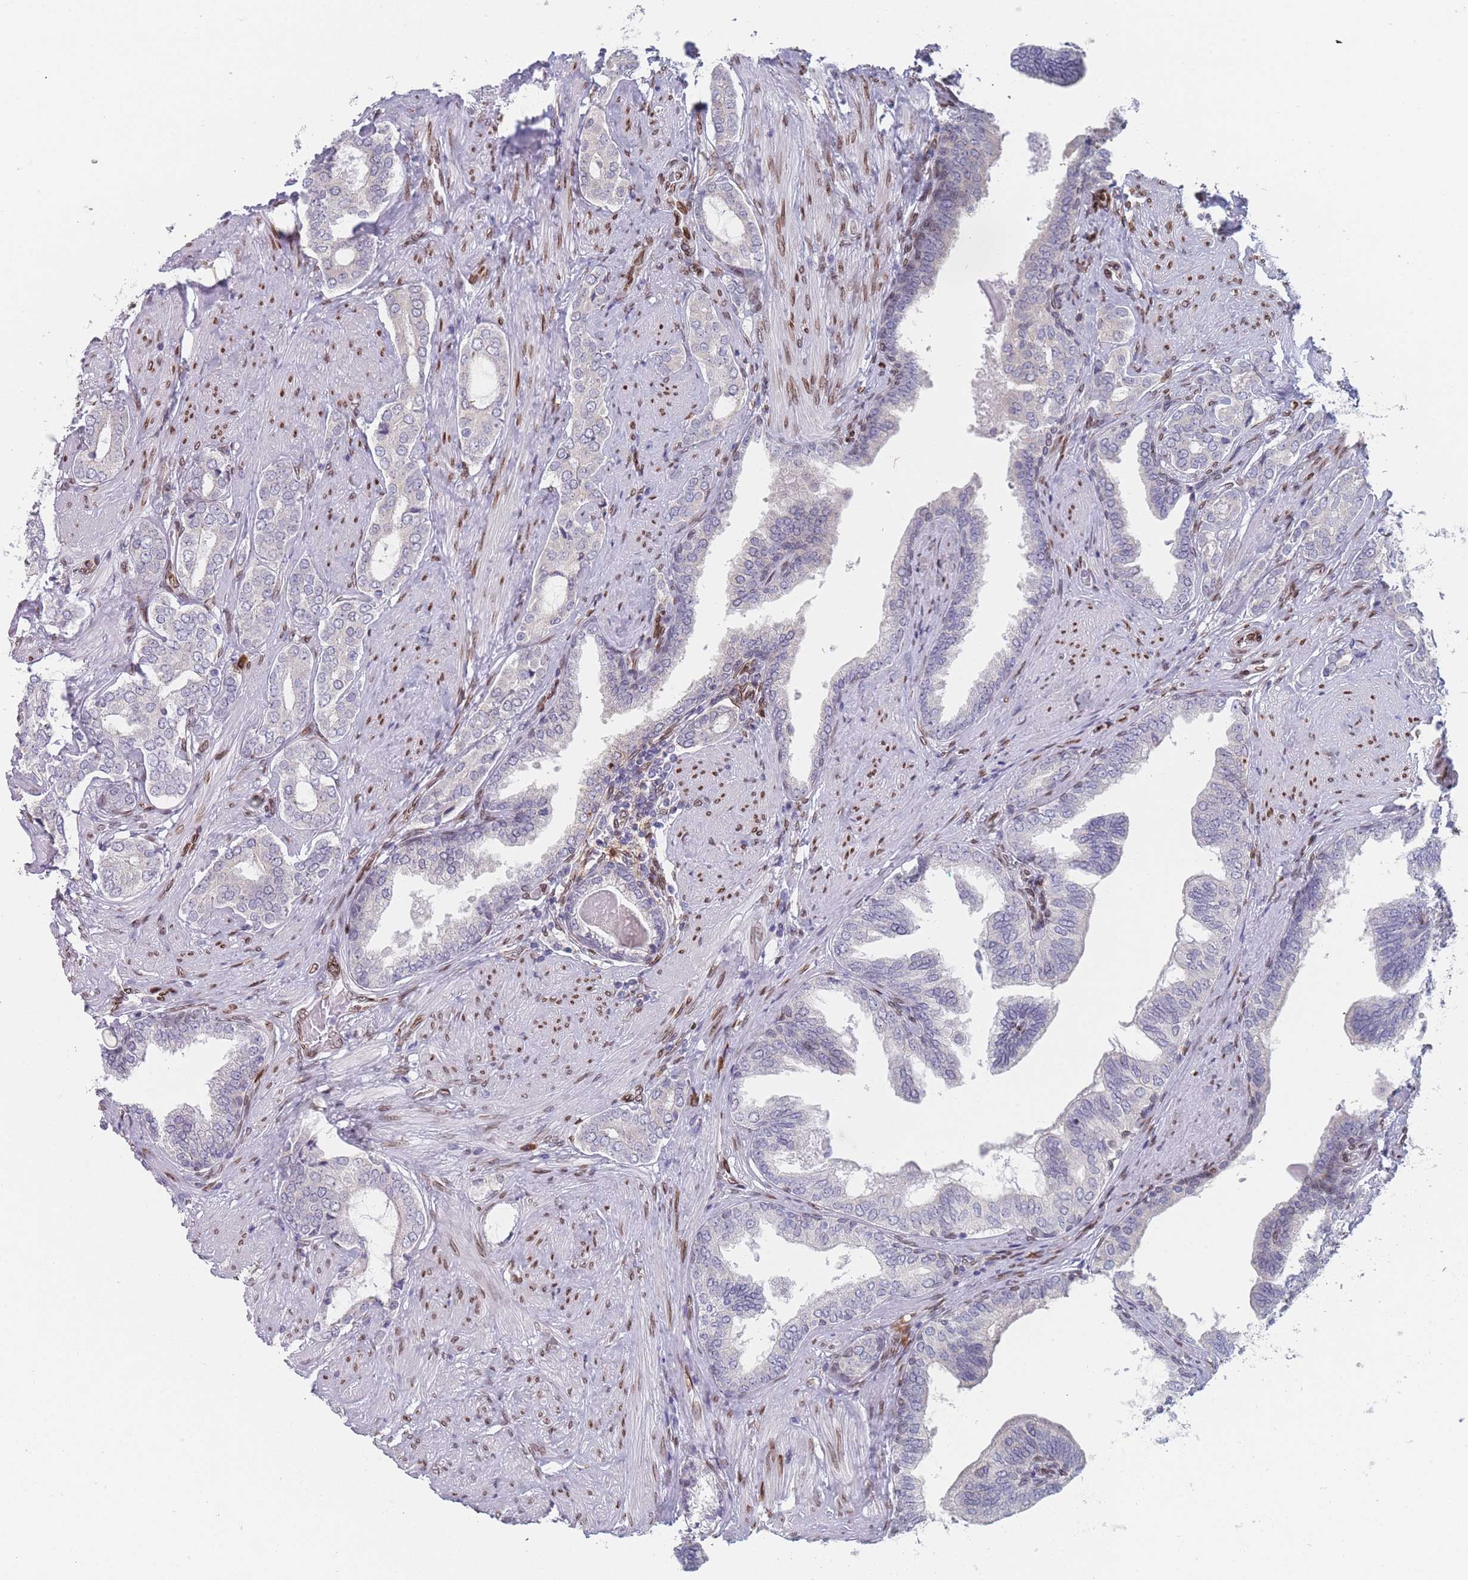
{"staining": {"intensity": "negative", "quantity": "none", "location": "none"}, "tissue": "prostate cancer", "cell_type": "Tumor cells", "image_type": "cancer", "snomed": [{"axis": "morphology", "description": "Adenocarcinoma, High grade"}, {"axis": "topography", "description": "Prostate"}], "caption": "Immunohistochemistry image of neoplastic tissue: prostate cancer stained with DAB (3,3'-diaminobenzidine) shows no significant protein expression in tumor cells. (Brightfield microscopy of DAB immunohistochemistry (IHC) at high magnification).", "gene": "ZBTB1", "patient": {"sex": "male", "age": 71}}